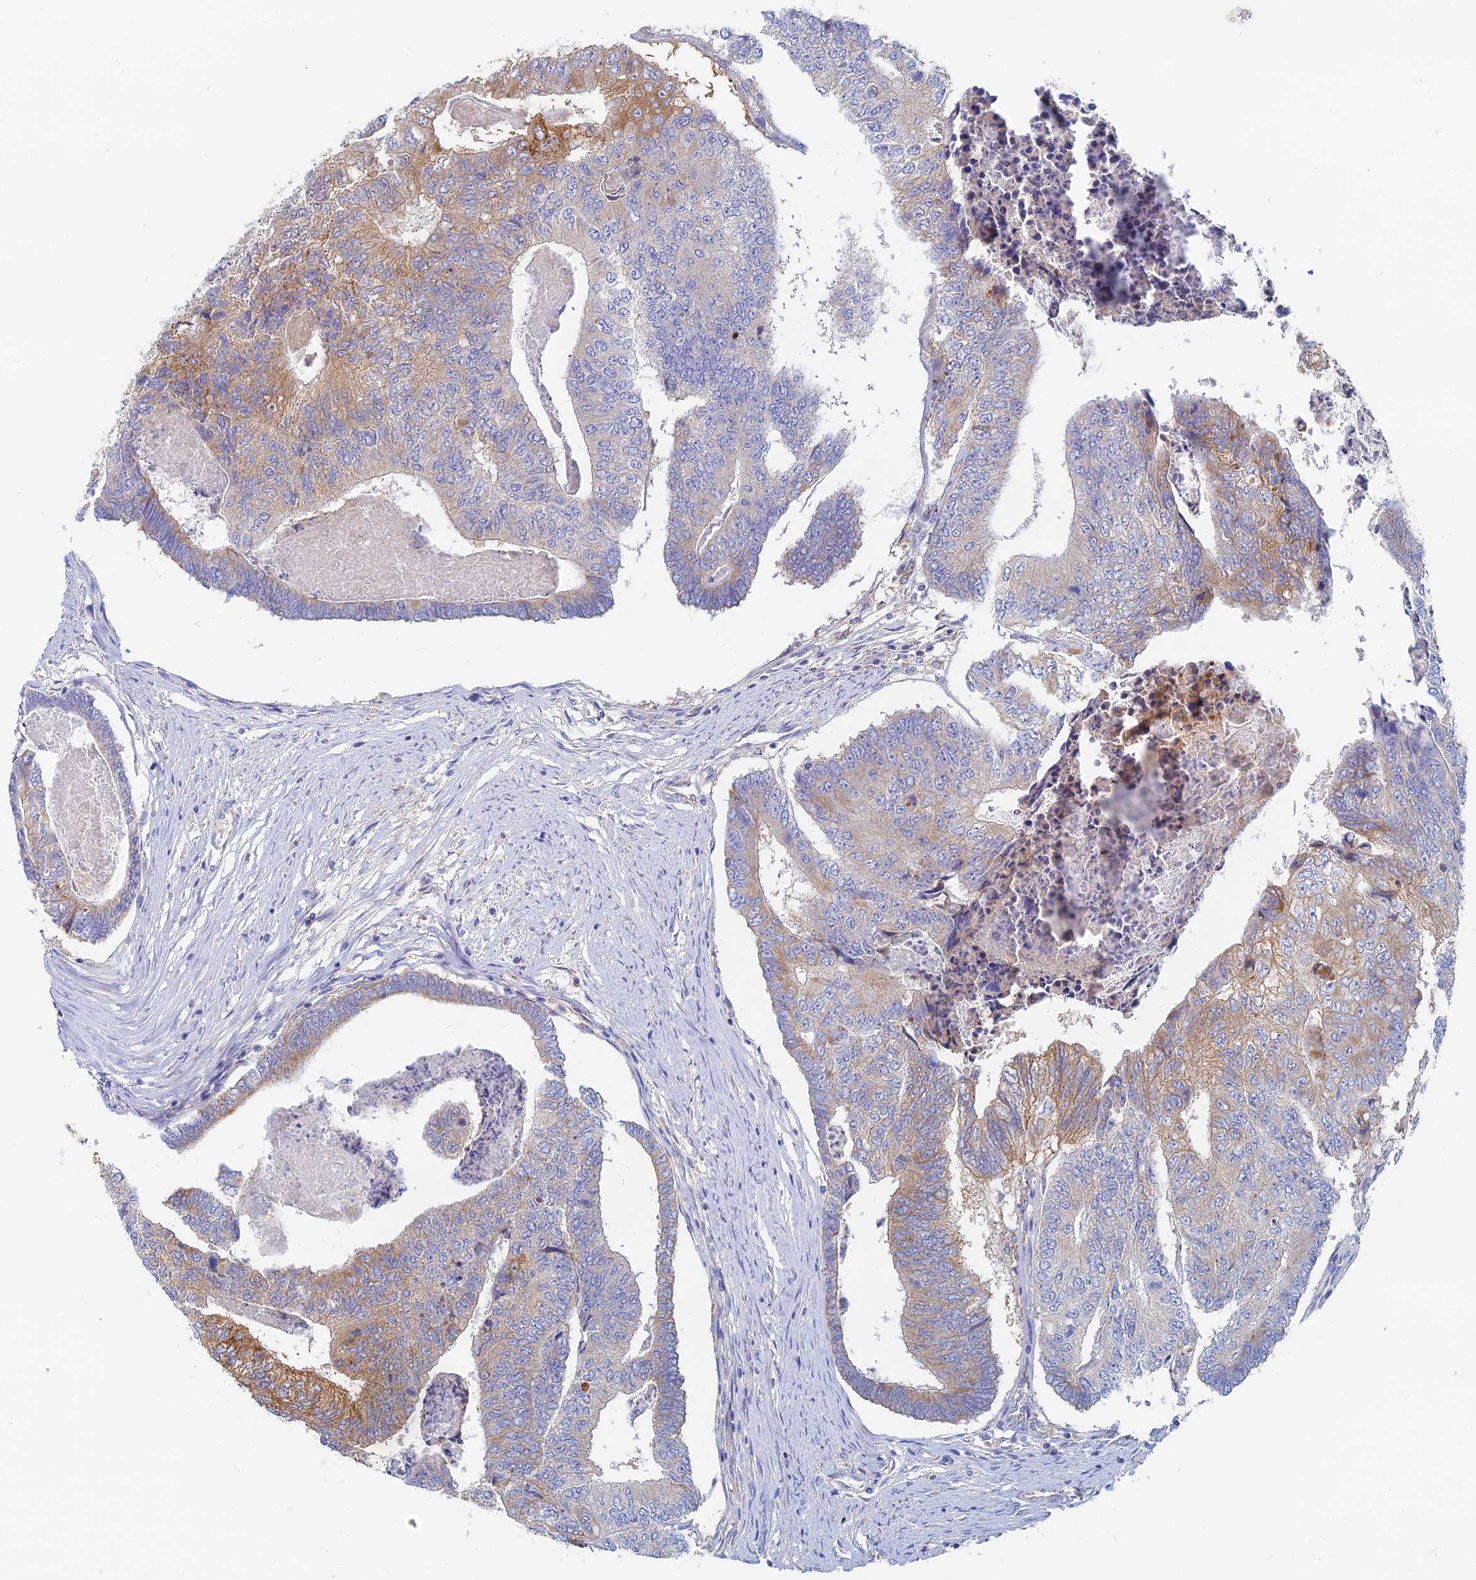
{"staining": {"intensity": "moderate", "quantity": "25%-75%", "location": "cytoplasmic/membranous"}, "tissue": "colorectal cancer", "cell_type": "Tumor cells", "image_type": "cancer", "snomed": [{"axis": "morphology", "description": "Adenocarcinoma, NOS"}, {"axis": "topography", "description": "Colon"}], "caption": "This histopathology image demonstrates immunohistochemistry staining of human adenocarcinoma (colorectal), with medium moderate cytoplasmic/membranous staining in approximately 25%-75% of tumor cells.", "gene": "TMEM44", "patient": {"sex": "female", "age": 67}}